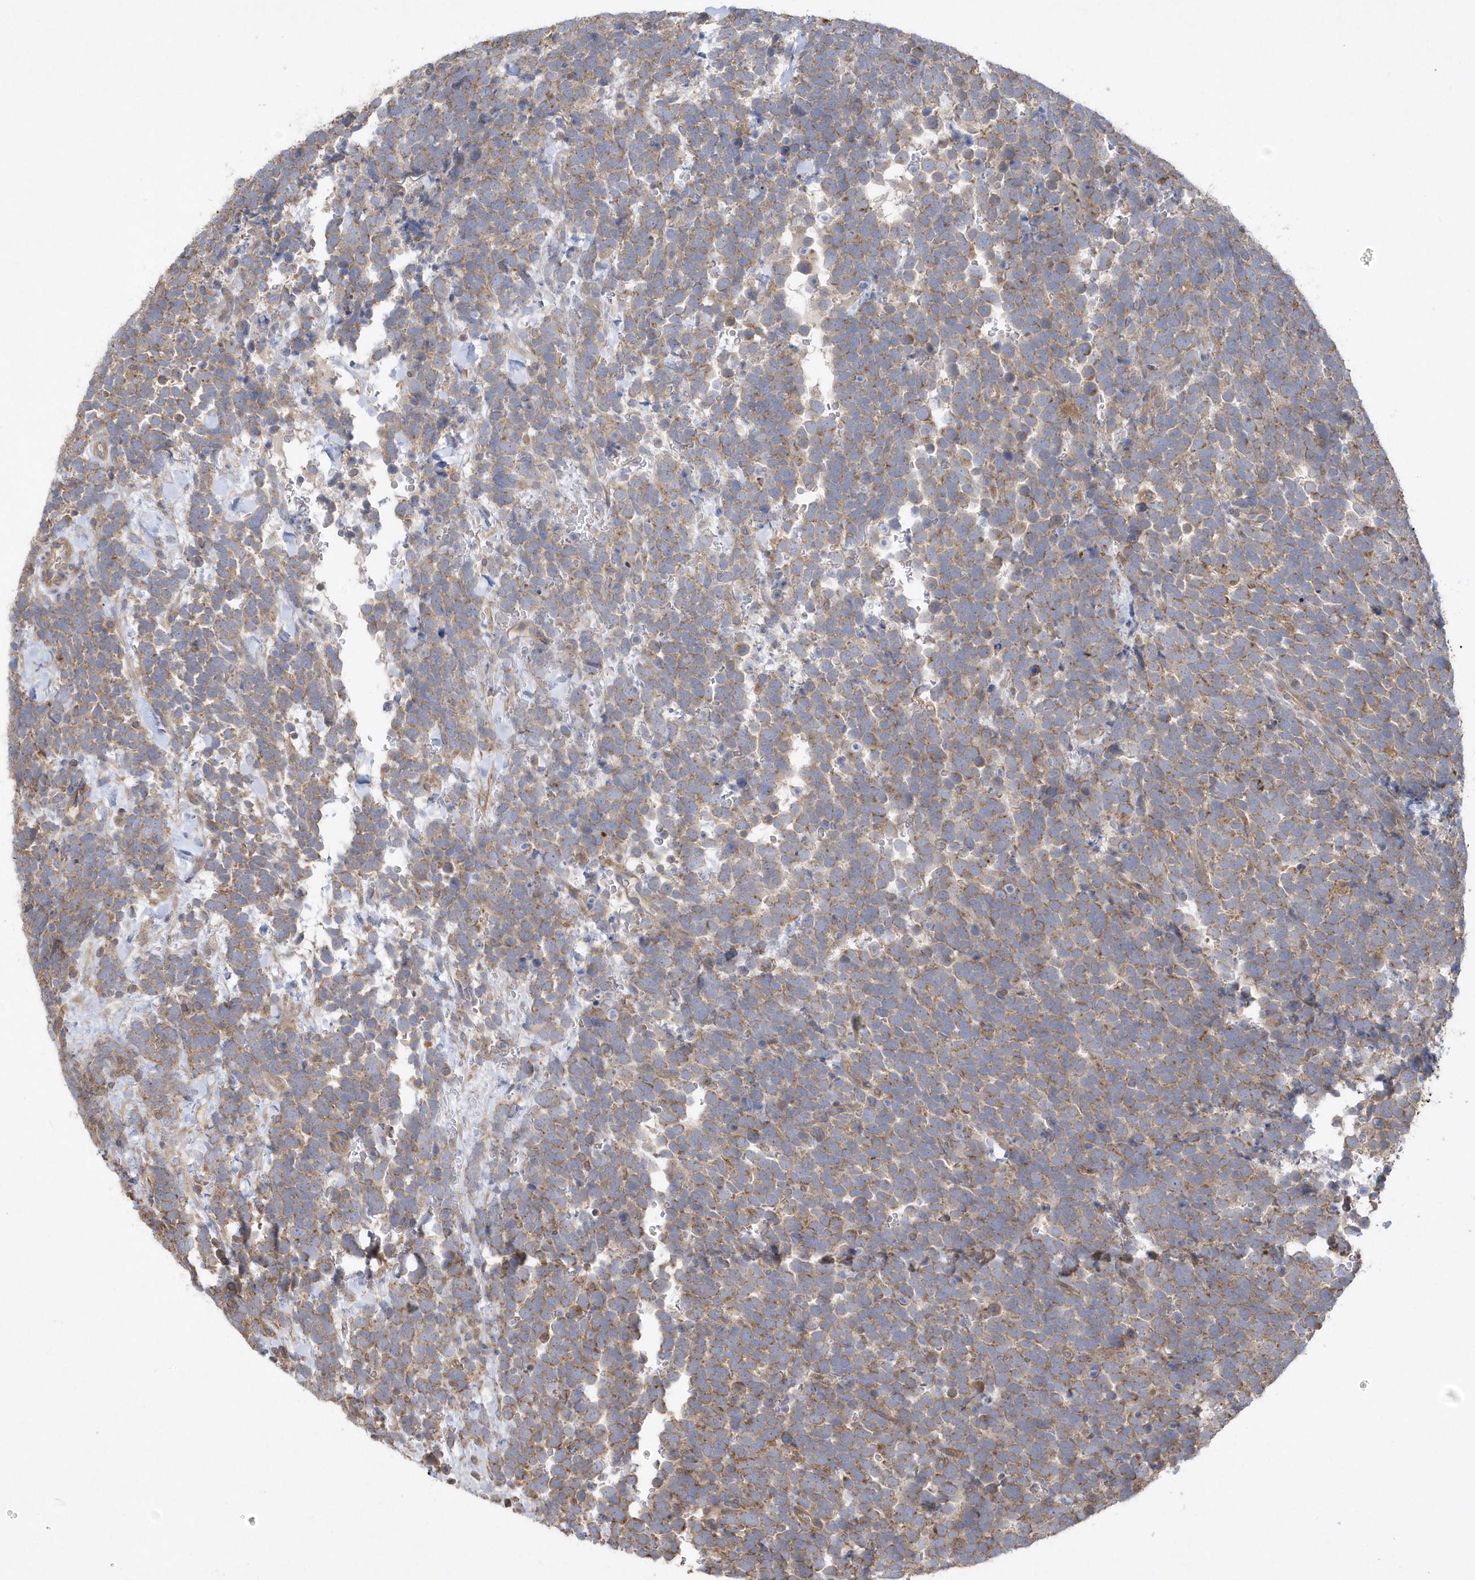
{"staining": {"intensity": "weak", "quantity": ">75%", "location": "cytoplasmic/membranous"}, "tissue": "urothelial cancer", "cell_type": "Tumor cells", "image_type": "cancer", "snomed": [{"axis": "morphology", "description": "Urothelial carcinoma, High grade"}, {"axis": "topography", "description": "Urinary bladder"}], "caption": "About >75% of tumor cells in human urothelial carcinoma (high-grade) show weak cytoplasmic/membranous protein expression as visualized by brown immunohistochemical staining.", "gene": "SENP8", "patient": {"sex": "female", "age": 82}}